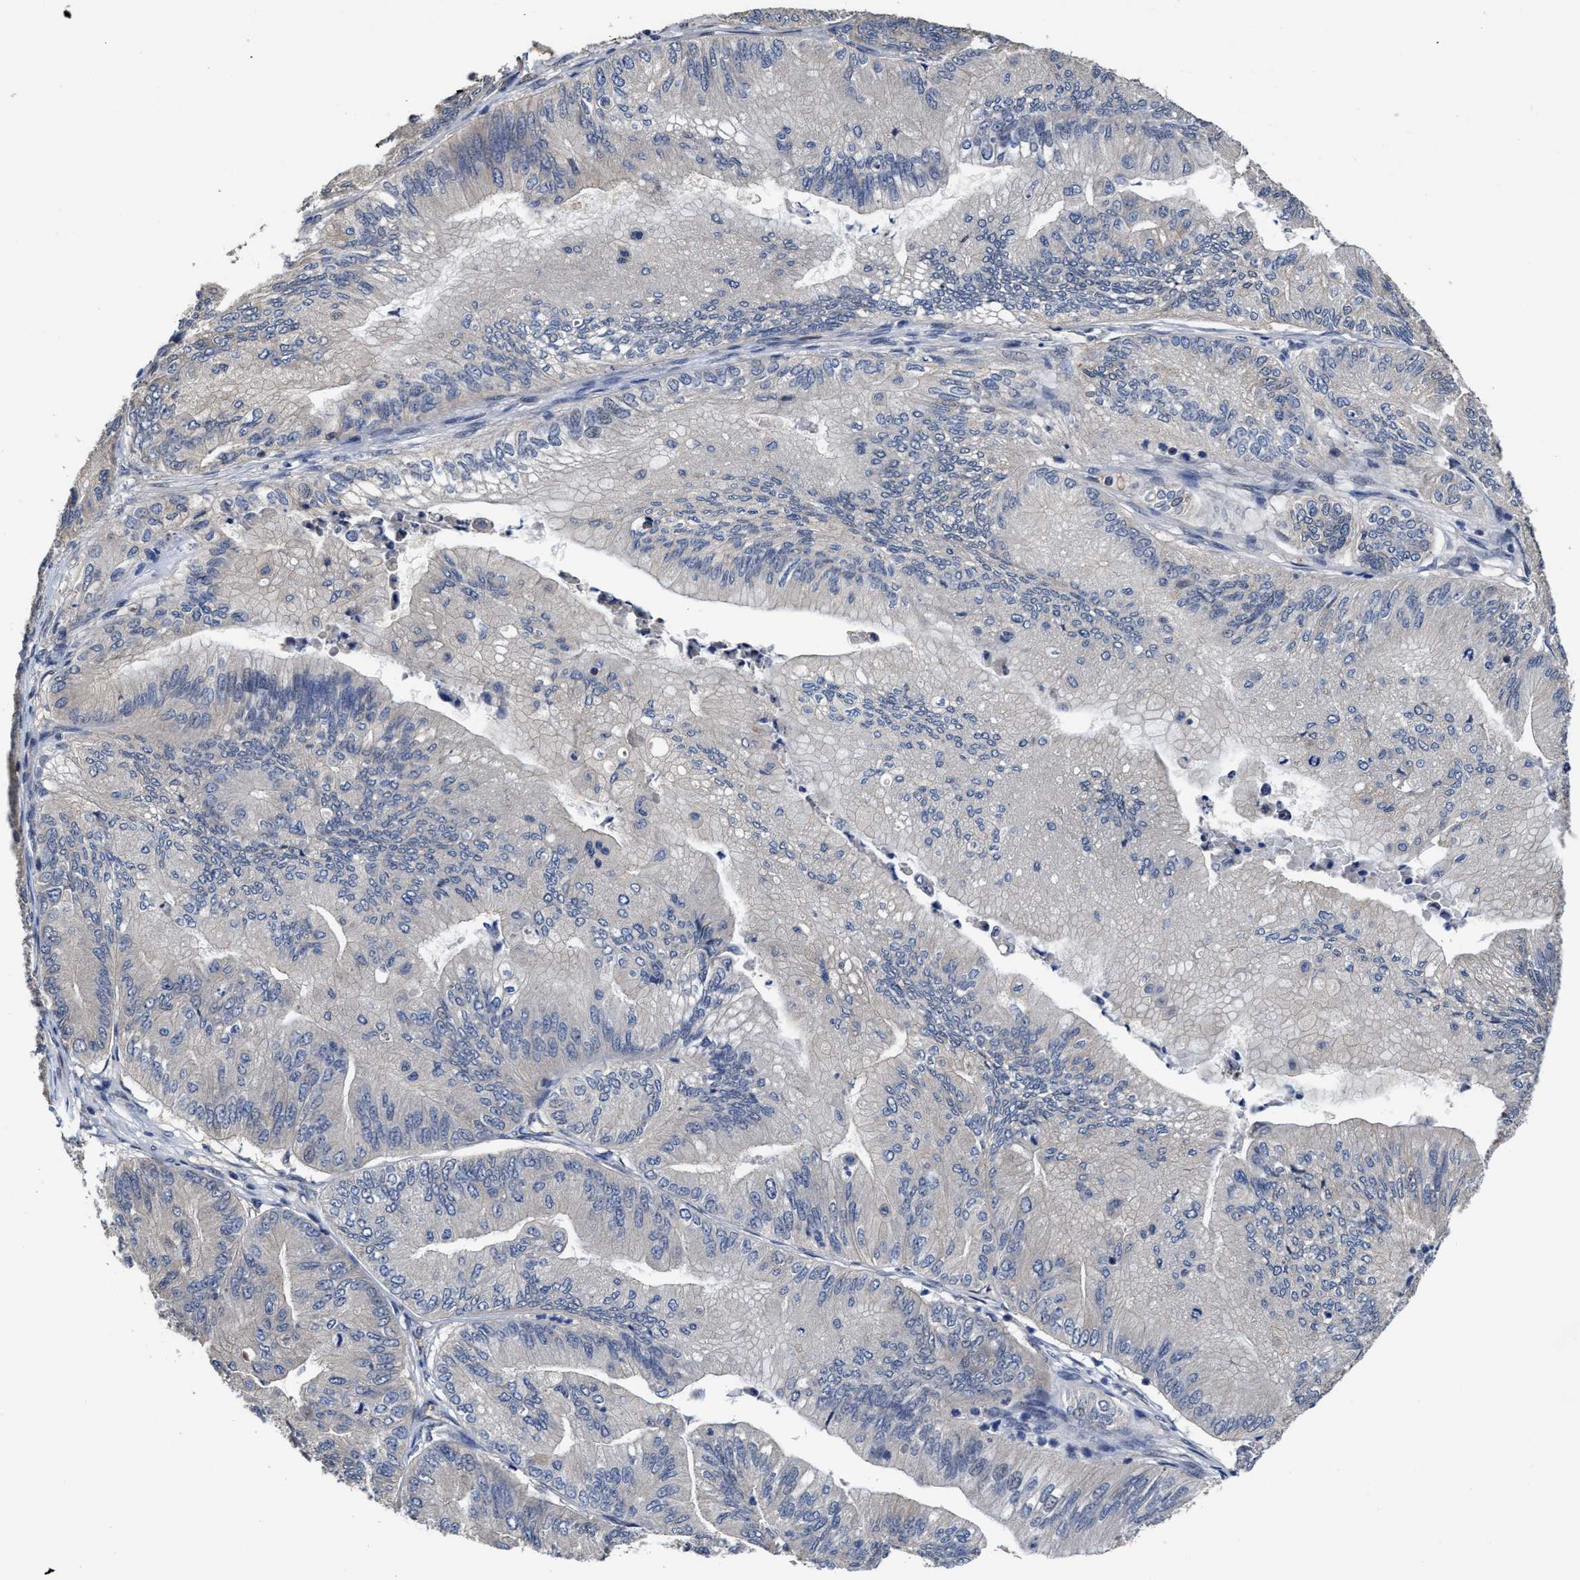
{"staining": {"intensity": "negative", "quantity": "none", "location": "none"}, "tissue": "ovarian cancer", "cell_type": "Tumor cells", "image_type": "cancer", "snomed": [{"axis": "morphology", "description": "Cystadenocarcinoma, mucinous, NOS"}, {"axis": "topography", "description": "Ovary"}], "caption": "Tumor cells are negative for brown protein staining in ovarian cancer.", "gene": "TRAF6", "patient": {"sex": "female", "age": 61}}